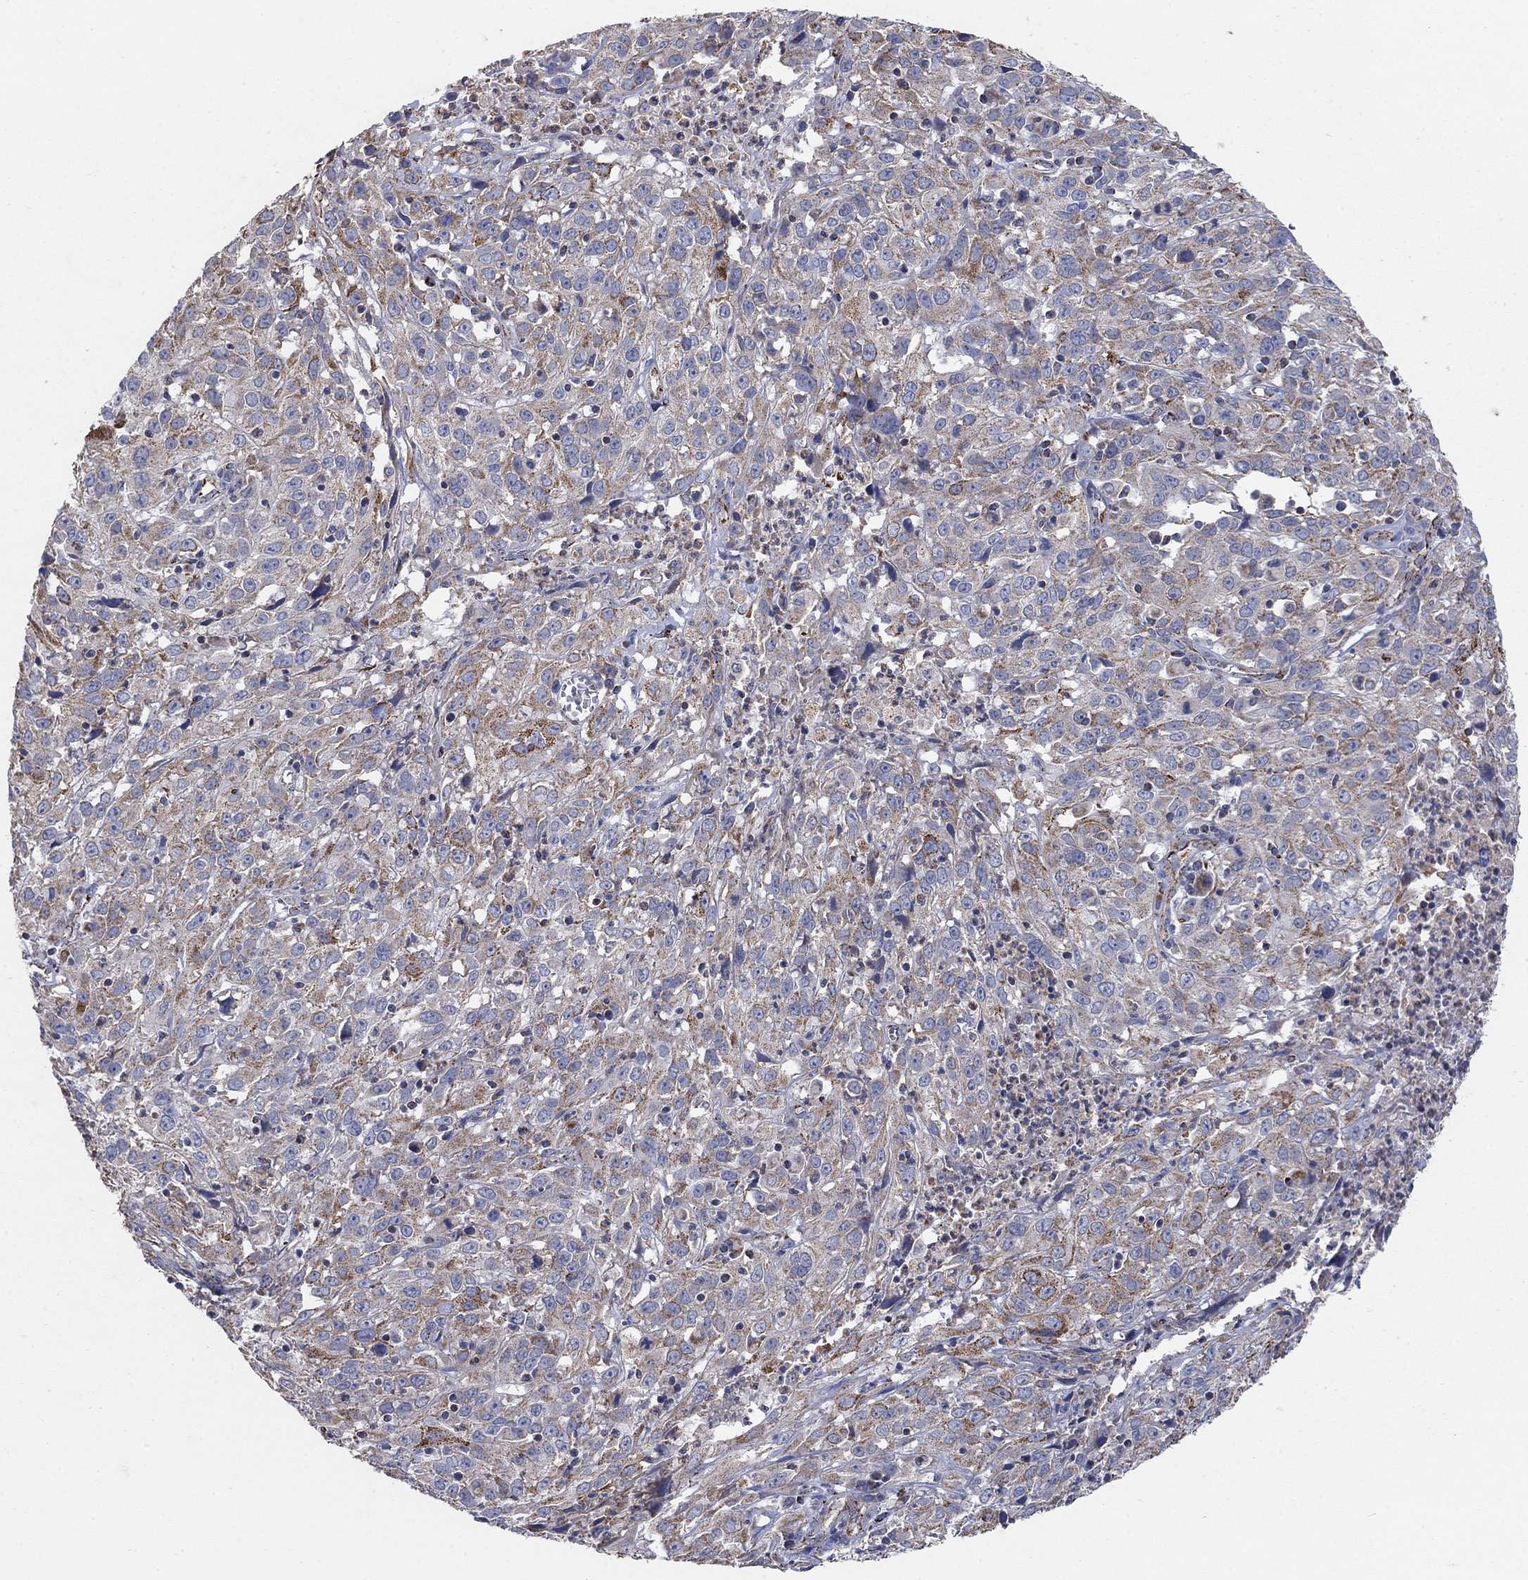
{"staining": {"intensity": "moderate", "quantity": "25%-75%", "location": "cytoplasmic/membranous"}, "tissue": "cervical cancer", "cell_type": "Tumor cells", "image_type": "cancer", "snomed": [{"axis": "morphology", "description": "Squamous cell carcinoma, NOS"}, {"axis": "topography", "description": "Cervix"}], "caption": "Cervical squamous cell carcinoma stained with a brown dye demonstrates moderate cytoplasmic/membranous positive positivity in about 25%-75% of tumor cells.", "gene": "PNPLA2", "patient": {"sex": "female", "age": 32}}